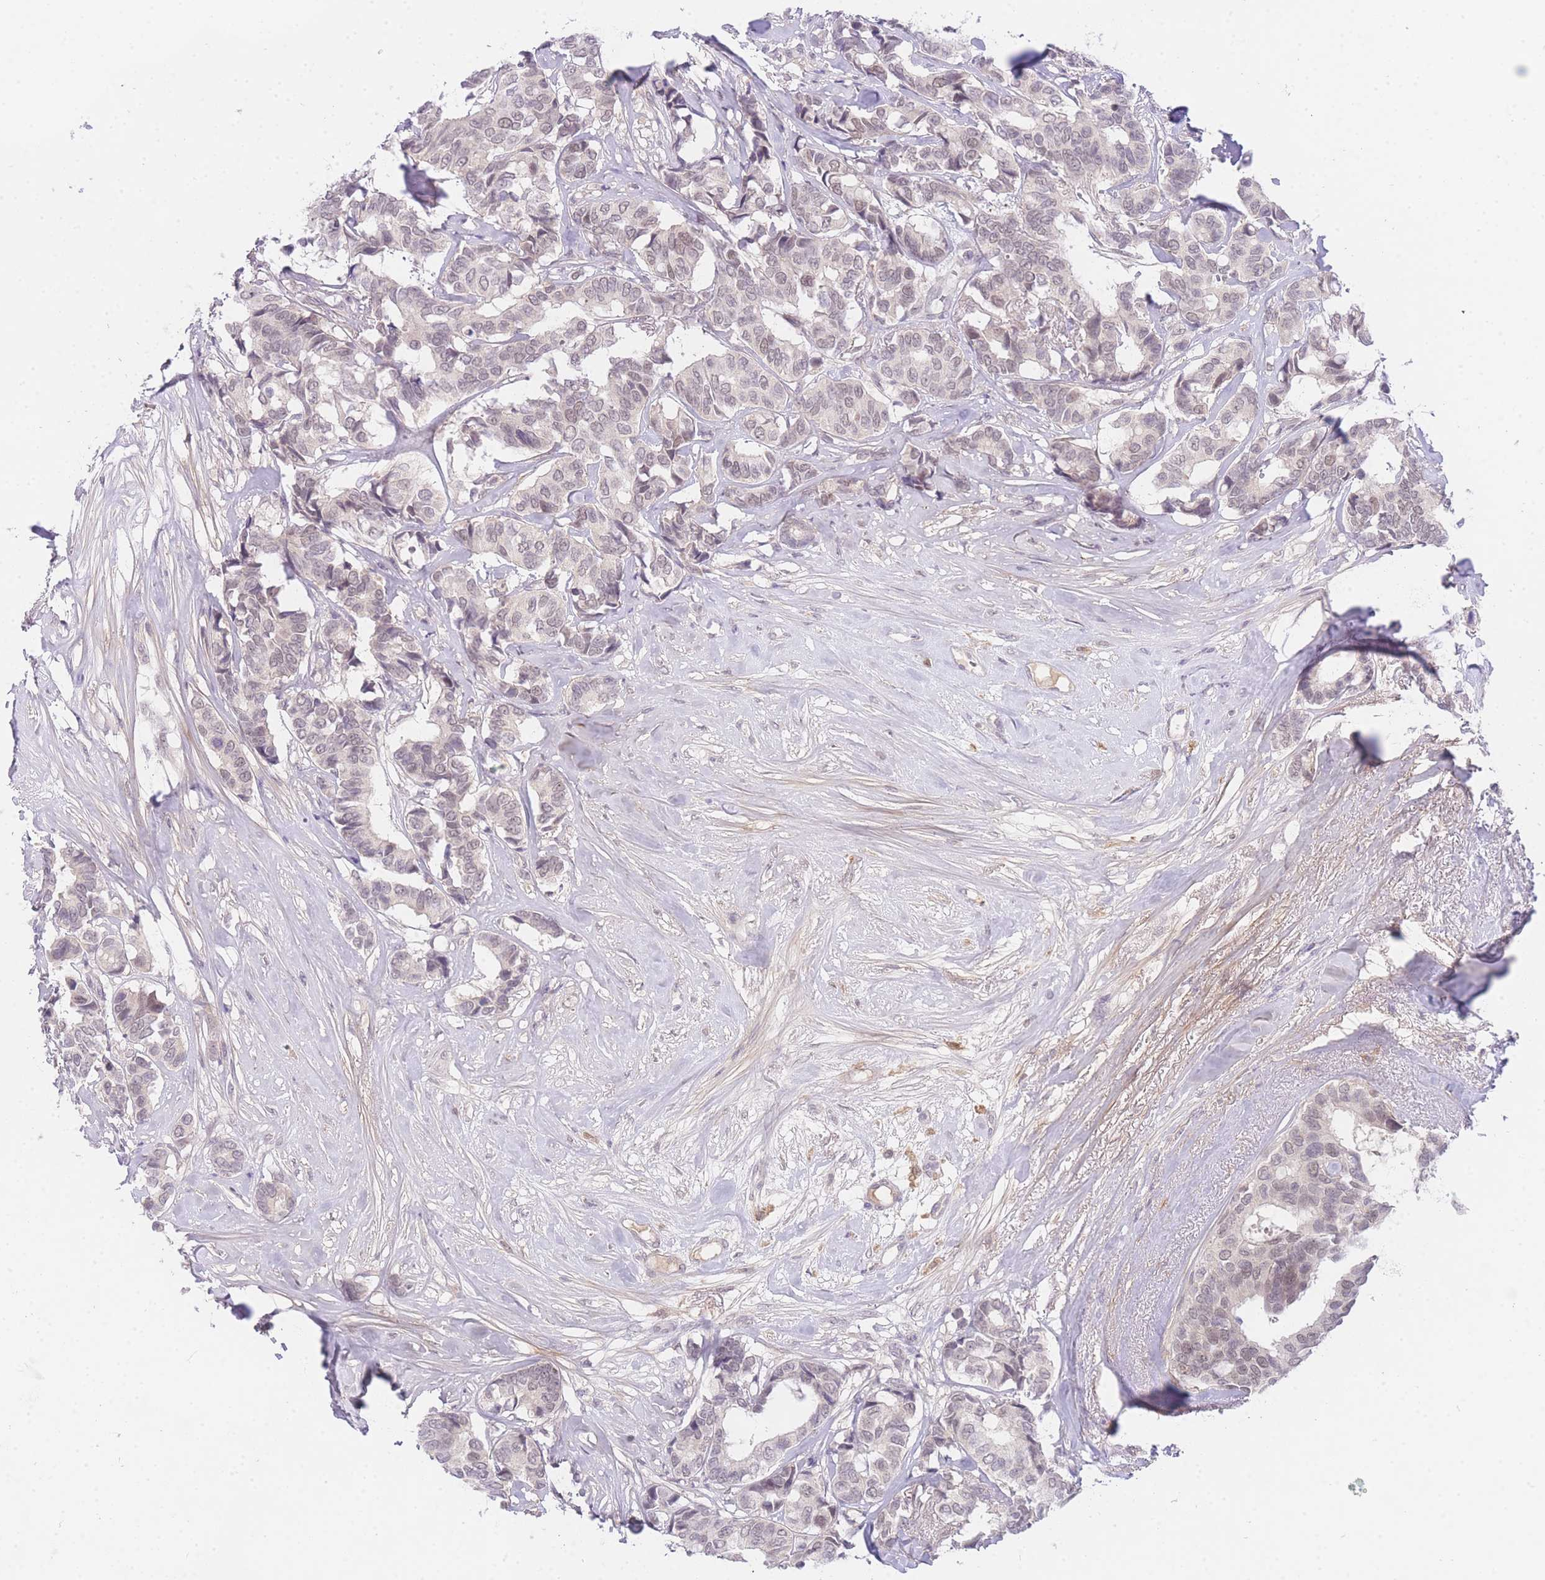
{"staining": {"intensity": "weak", "quantity": ">75%", "location": "nuclear"}, "tissue": "breast cancer", "cell_type": "Tumor cells", "image_type": "cancer", "snomed": [{"axis": "morphology", "description": "Duct carcinoma"}, {"axis": "topography", "description": "Breast"}], "caption": "Brown immunohistochemical staining in breast cancer shows weak nuclear expression in about >75% of tumor cells. Using DAB (3,3'-diaminobenzidine) (brown) and hematoxylin (blue) stains, captured at high magnification using brightfield microscopy.", "gene": "SLC25A33", "patient": {"sex": "female", "age": 87}}